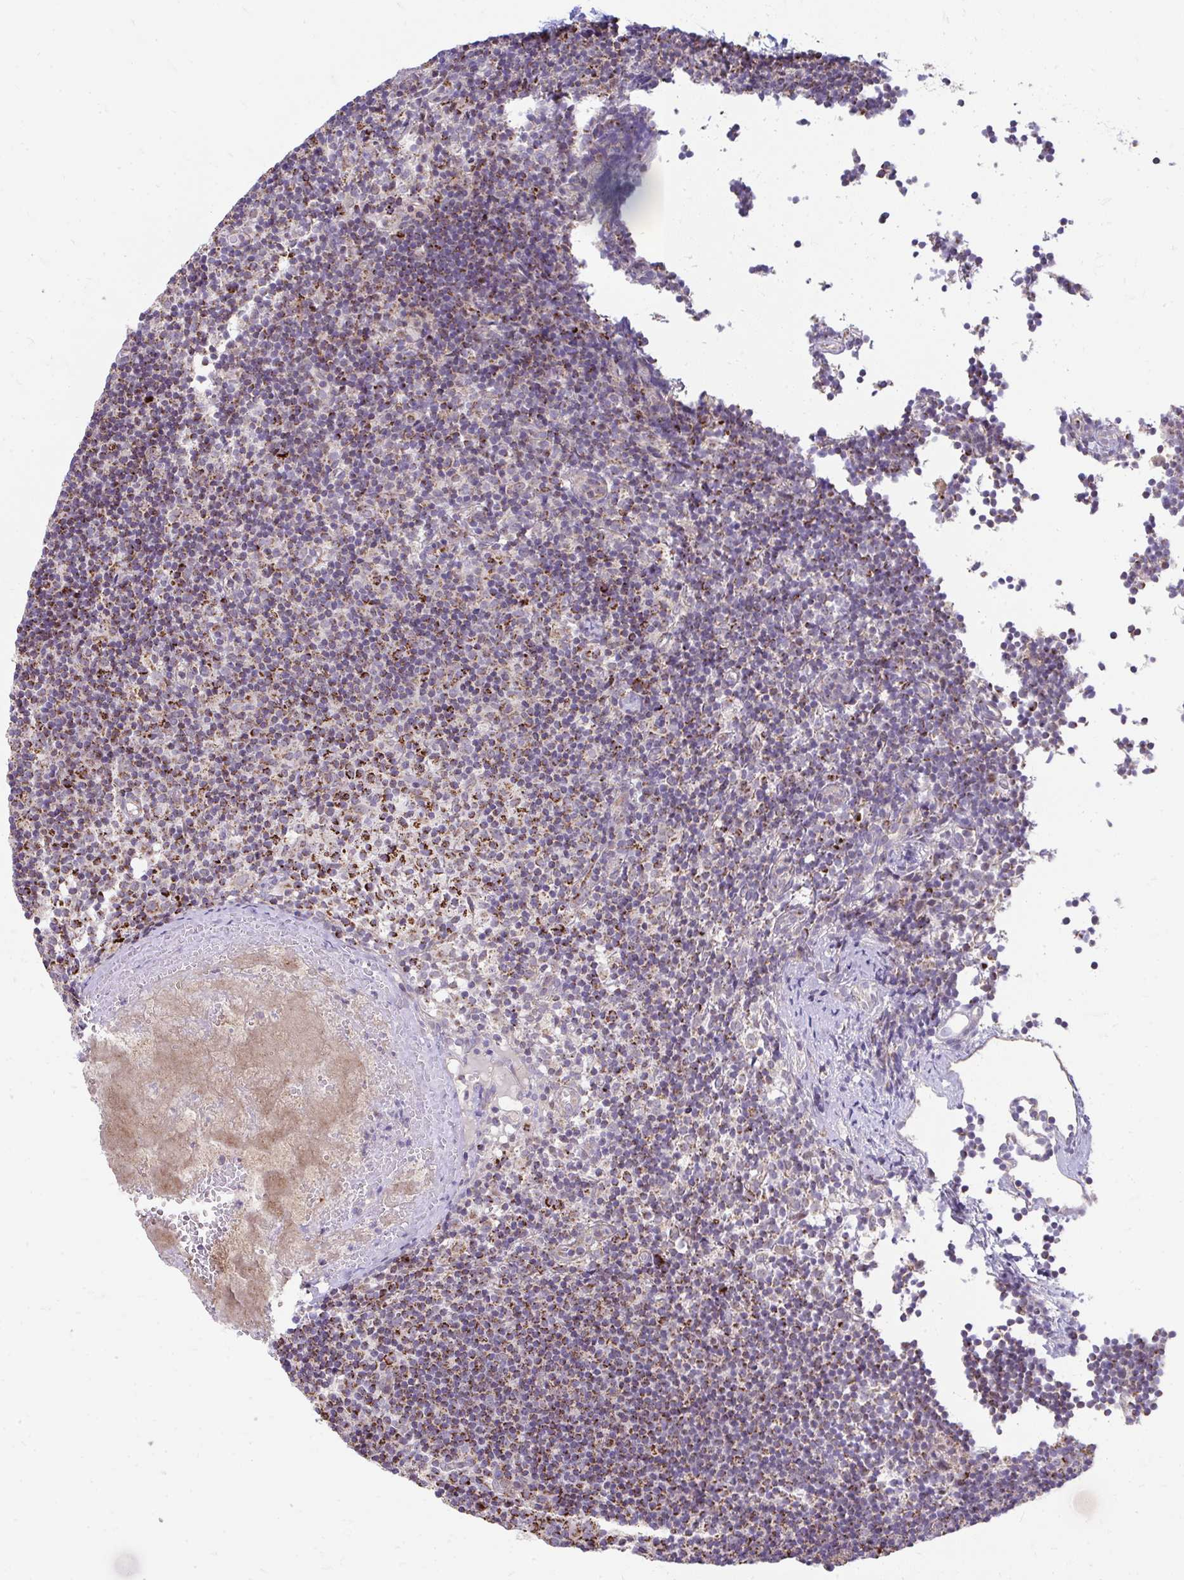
{"staining": {"intensity": "negative", "quantity": "none", "location": "none"}, "tissue": "lymph node", "cell_type": "Germinal center cells", "image_type": "normal", "snomed": [{"axis": "morphology", "description": "Normal tissue, NOS"}, {"axis": "topography", "description": "Lymph node"}], "caption": "DAB (3,3'-diaminobenzidine) immunohistochemical staining of normal human lymph node exhibits no significant staining in germinal center cells. (Stains: DAB (3,3'-diaminobenzidine) IHC with hematoxylin counter stain, Microscopy: brightfield microscopy at high magnification).", "gene": "PRRG3", "patient": {"sex": "female", "age": 45}}